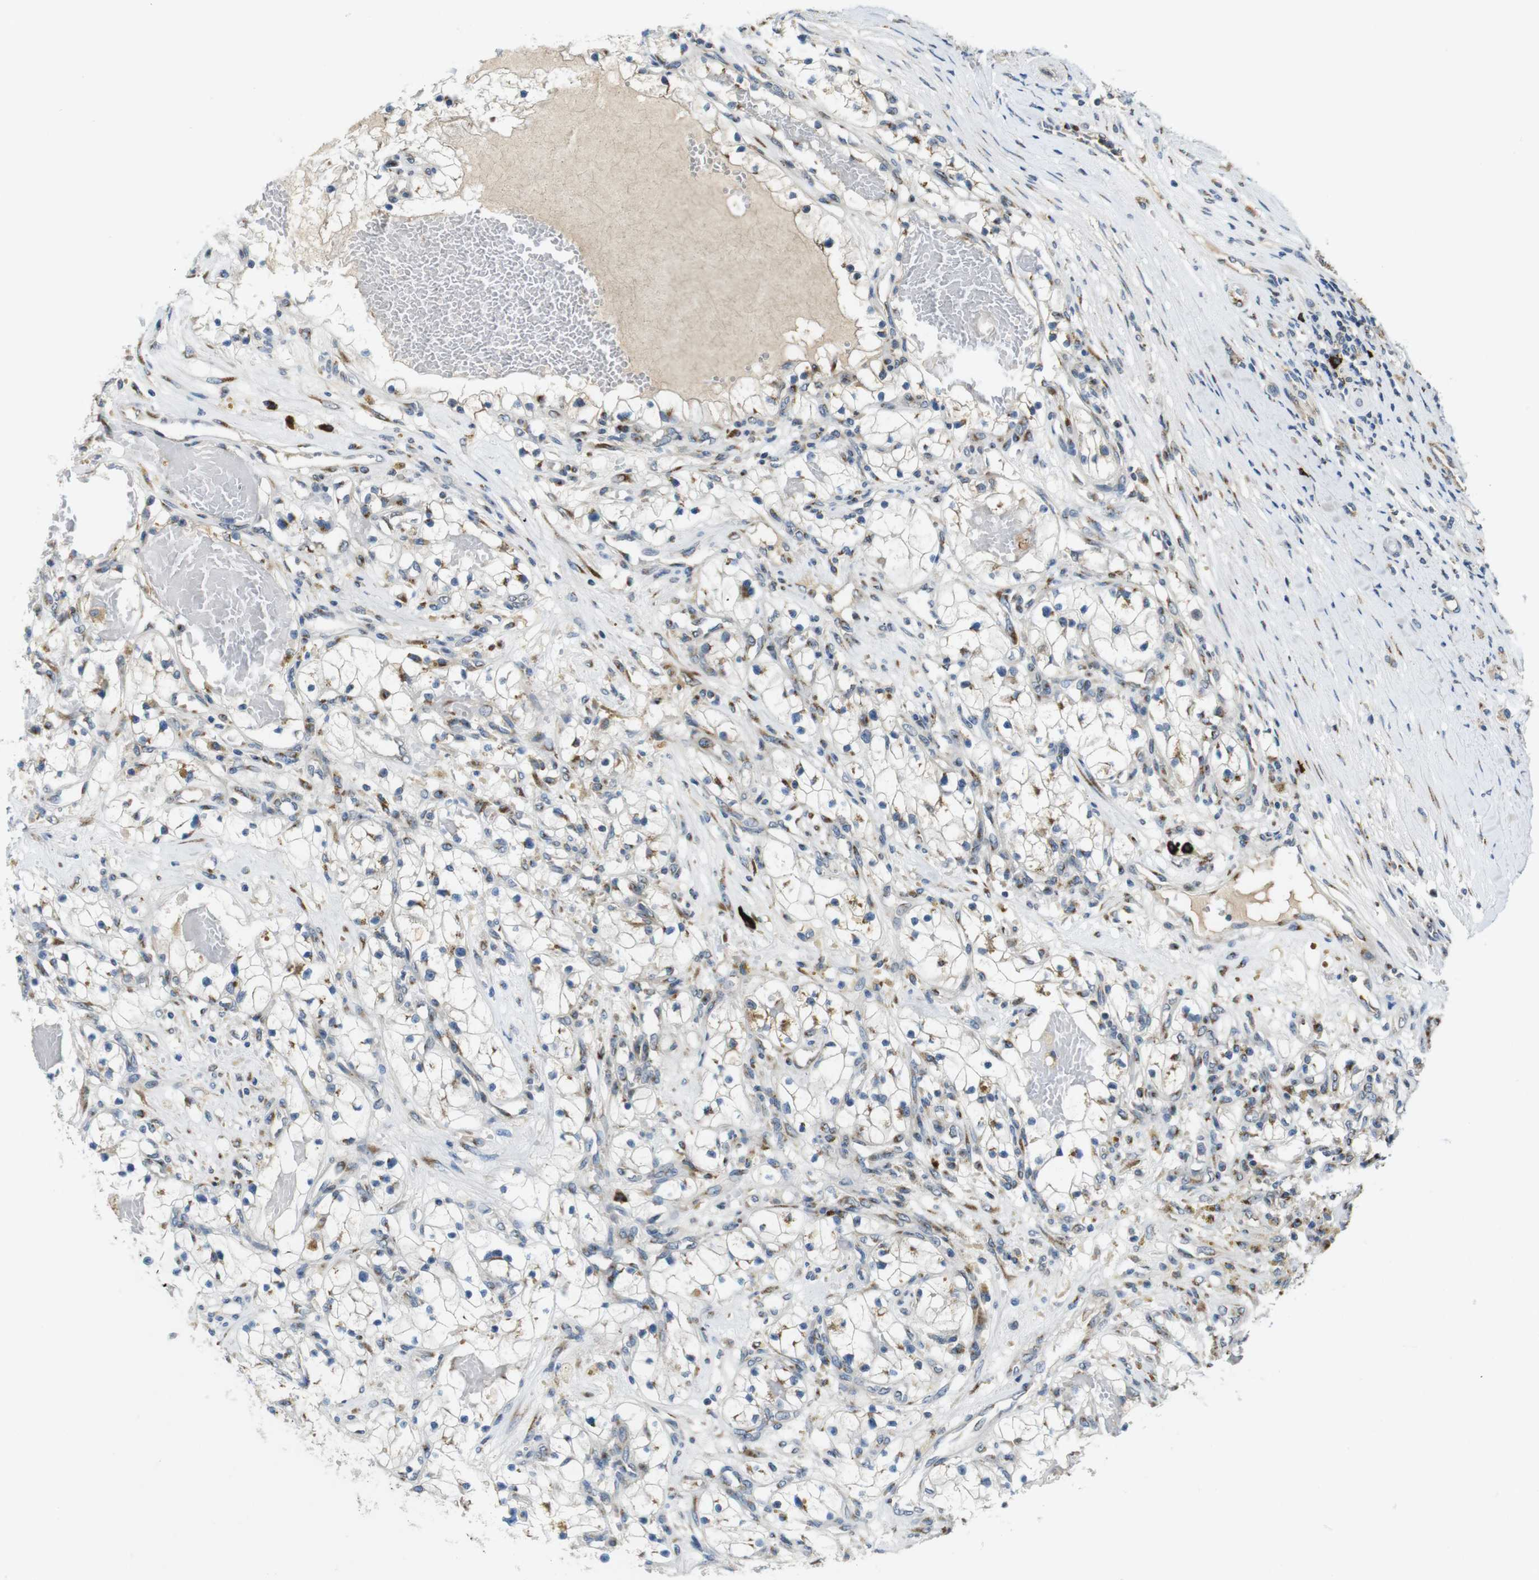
{"staining": {"intensity": "moderate", "quantity": ">75%", "location": "cytoplasmic/membranous"}, "tissue": "renal cancer", "cell_type": "Tumor cells", "image_type": "cancer", "snomed": [{"axis": "morphology", "description": "Adenocarcinoma, NOS"}, {"axis": "topography", "description": "Kidney"}], "caption": "Immunohistochemical staining of human renal cancer (adenocarcinoma) demonstrates moderate cytoplasmic/membranous protein positivity in about >75% of tumor cells. (DAB (3,3'-diaminobenzidine) IHC, brown staining for protein, blue staining for nuclei).", "gene": "ZFPL1", "patient": {"sex": "male", "age": 68}}